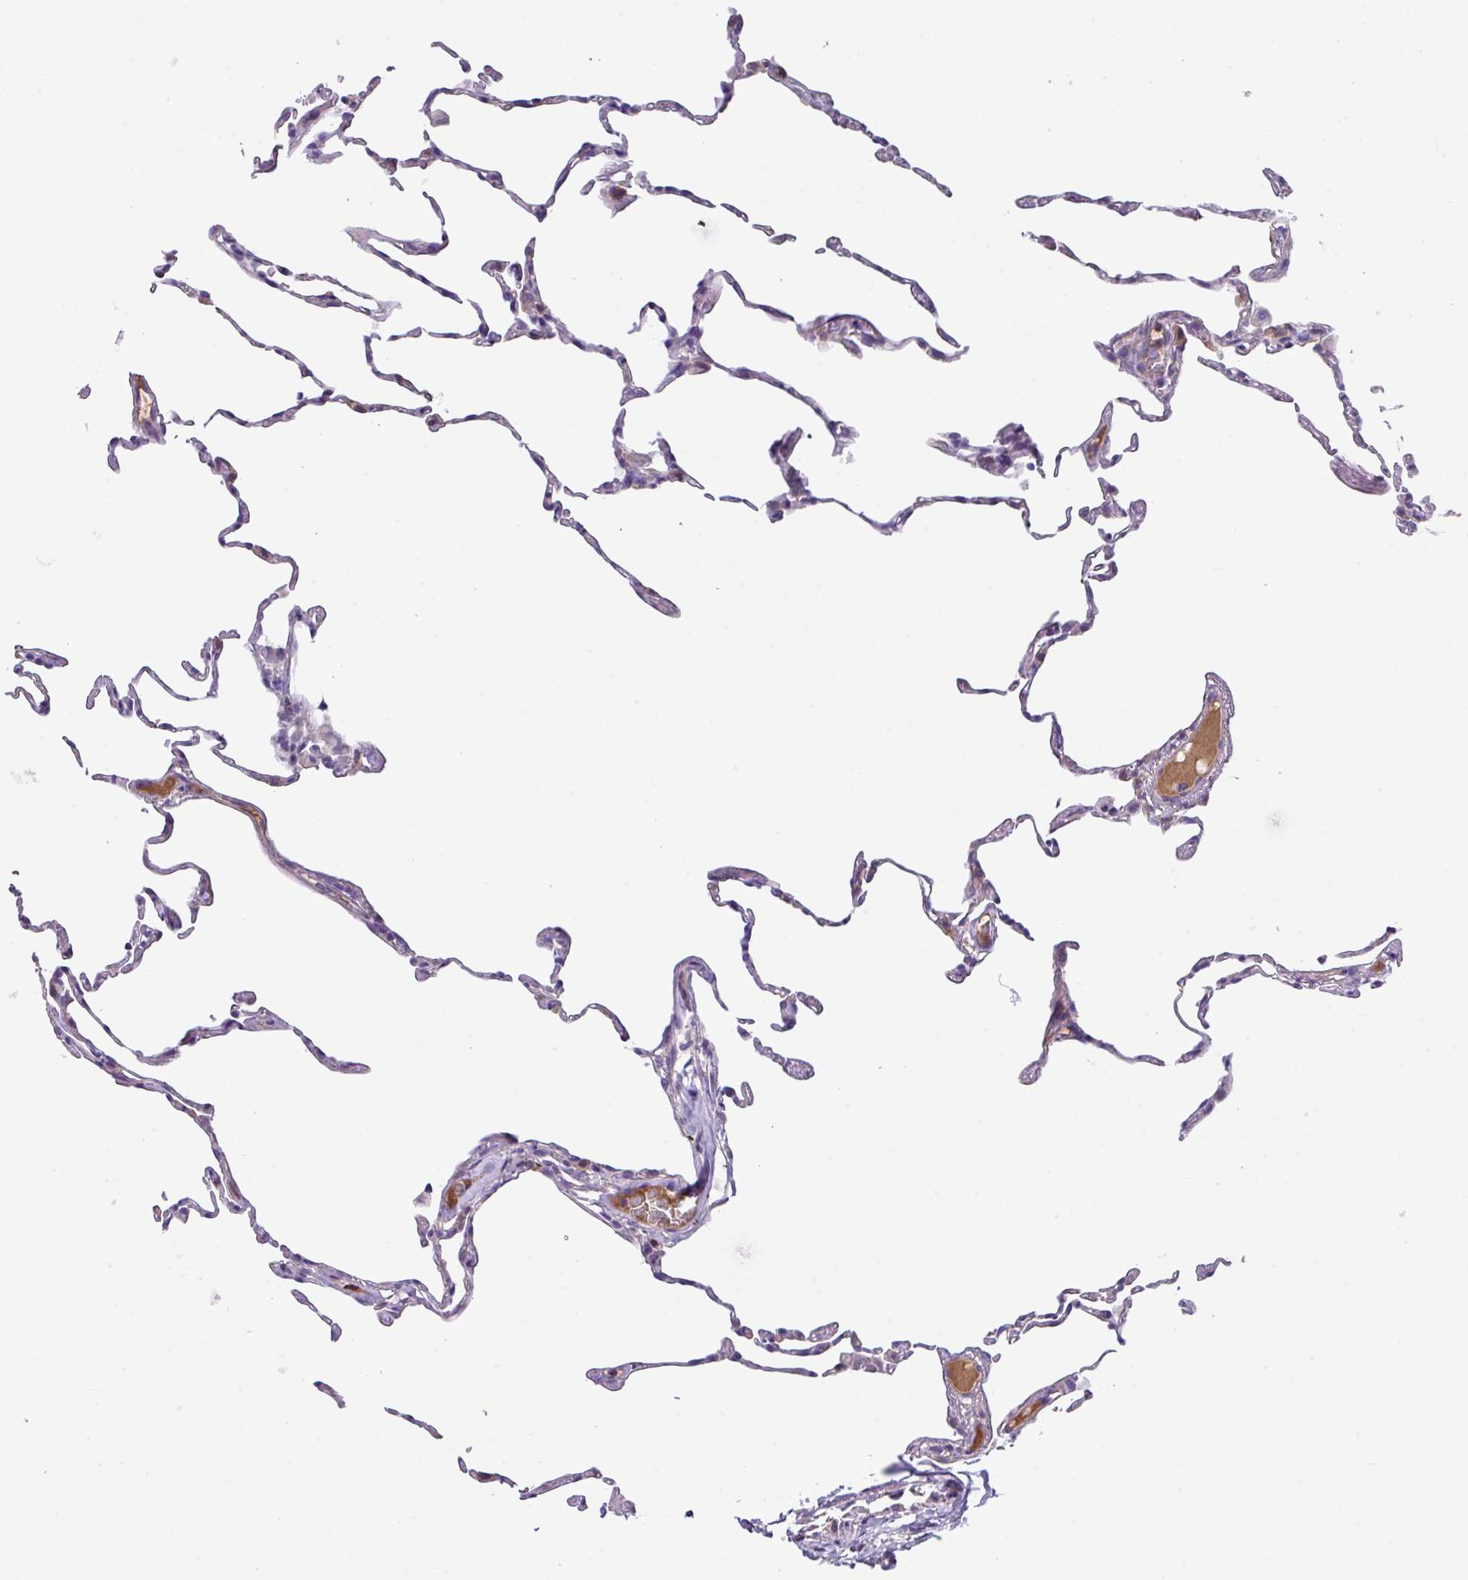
{"staining": {"intensity": "negative", "quantity": "none", "location": "none"}, "tissue": "lung", "cell_type": "Alveolar cells", "image_type": "normal", "snomed": [{"axis": "morphology", "description": "Normal tissue, NOS"}, {"axis": "topography", "description": "Lung"}], "caption": "This is a photomicrograph of immunohistochemistry staining of benign lung, which shows no expression in alveolar cells.", "gene": "DNAL1", "patient": {"sex": "female", "age": 57}}